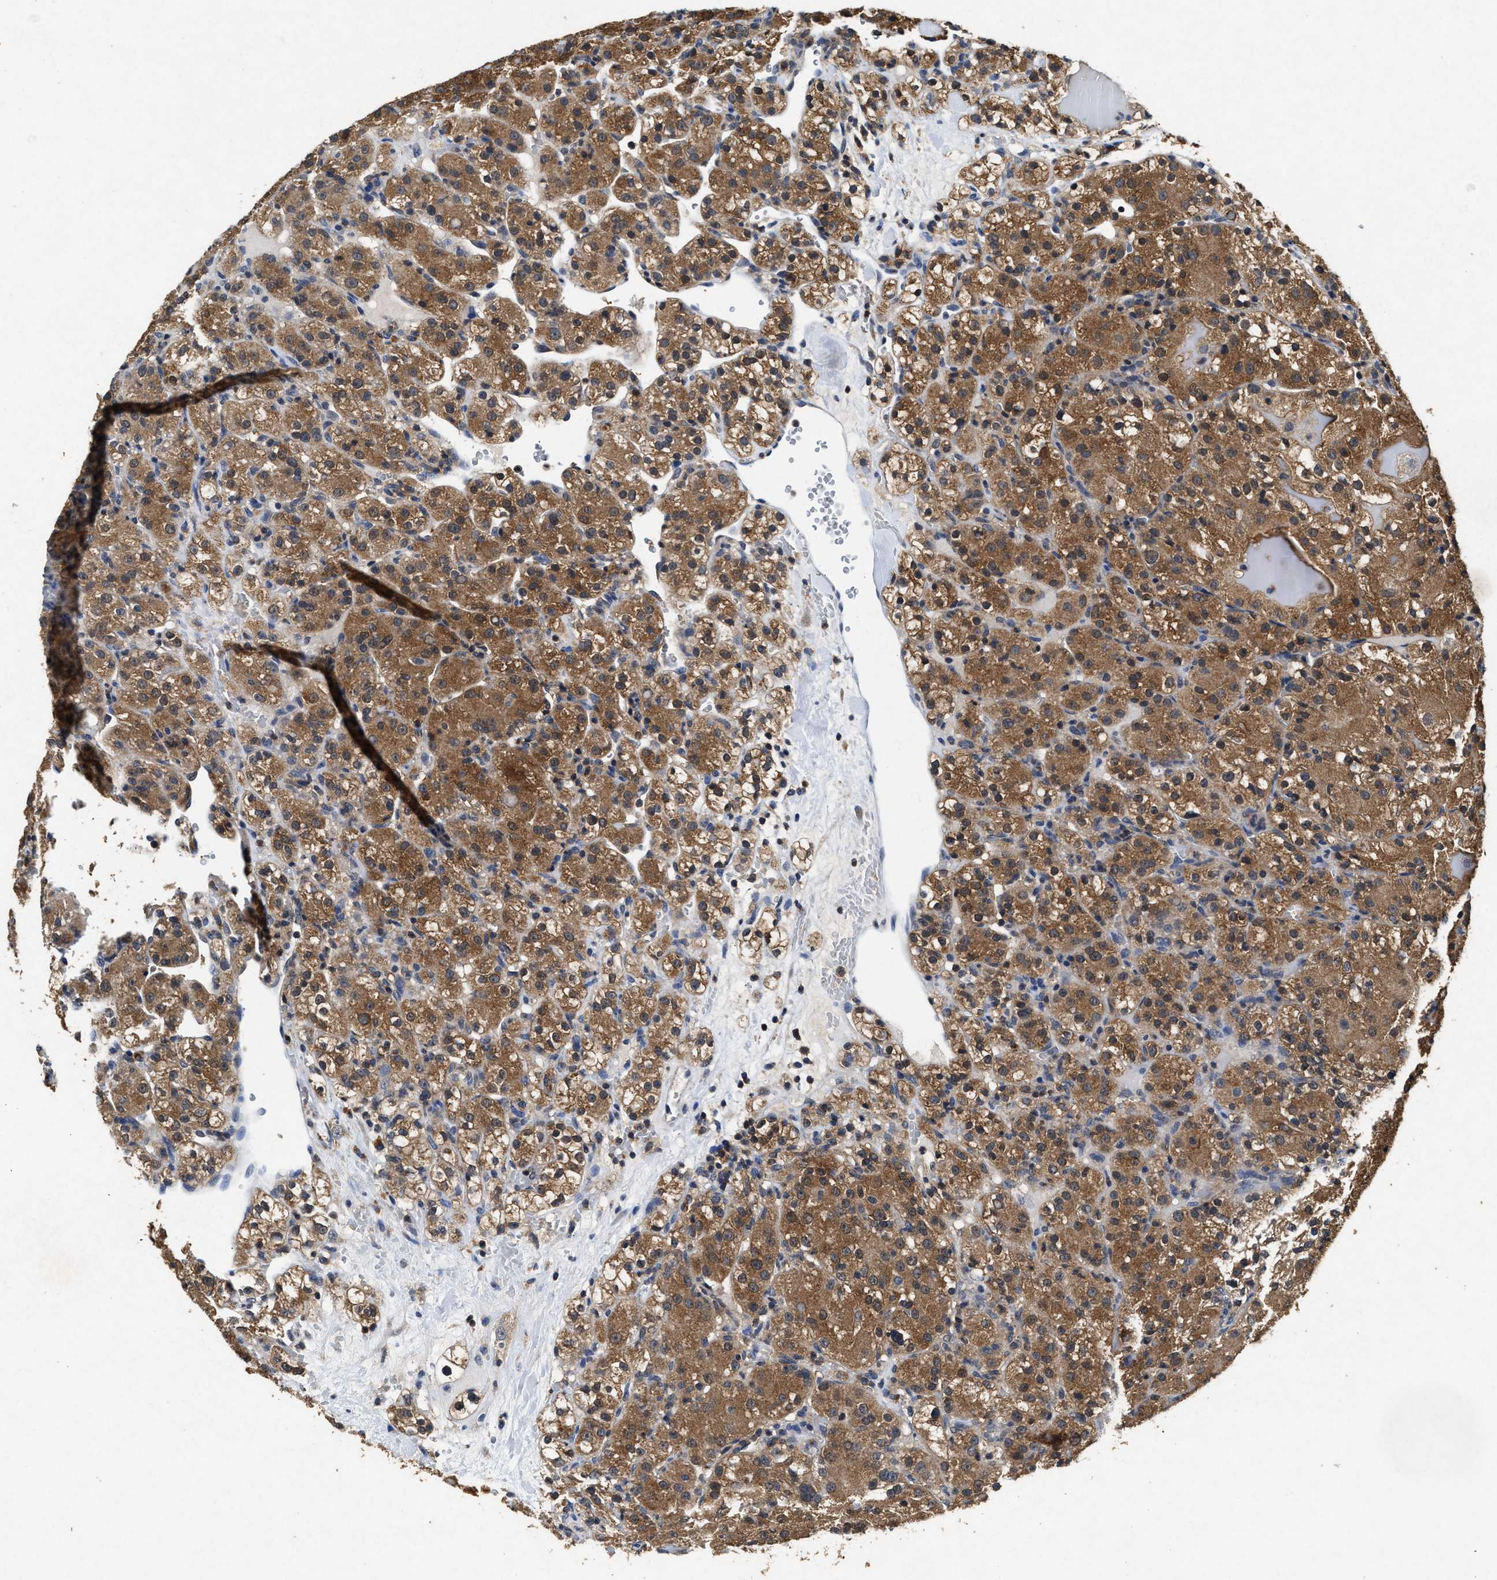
{"staining": {"intensity": "moderate", "quantity": ">75%", "location": "cytoplasmic/membranous"}, "tissue": "renal cancer", "cell_type": "Tumor cells", "image_type": "cancer", "snomed": [{"axis": "morphology", "description": "Normal tissue, NOS"}, {"axis": "morphology", "description": "Adenocarcinoma, NOS"}, {"axis": "topography", "description": "Kidney"}], "caption": "Protein expression analysis of human renal cancer (adenocarcinoma) reveals moderate cytoplasmic/membranous positivity in about >75% of tumor cells.", "gene": "ACAT2", "patient": {"sex": "male", "age": 61}}